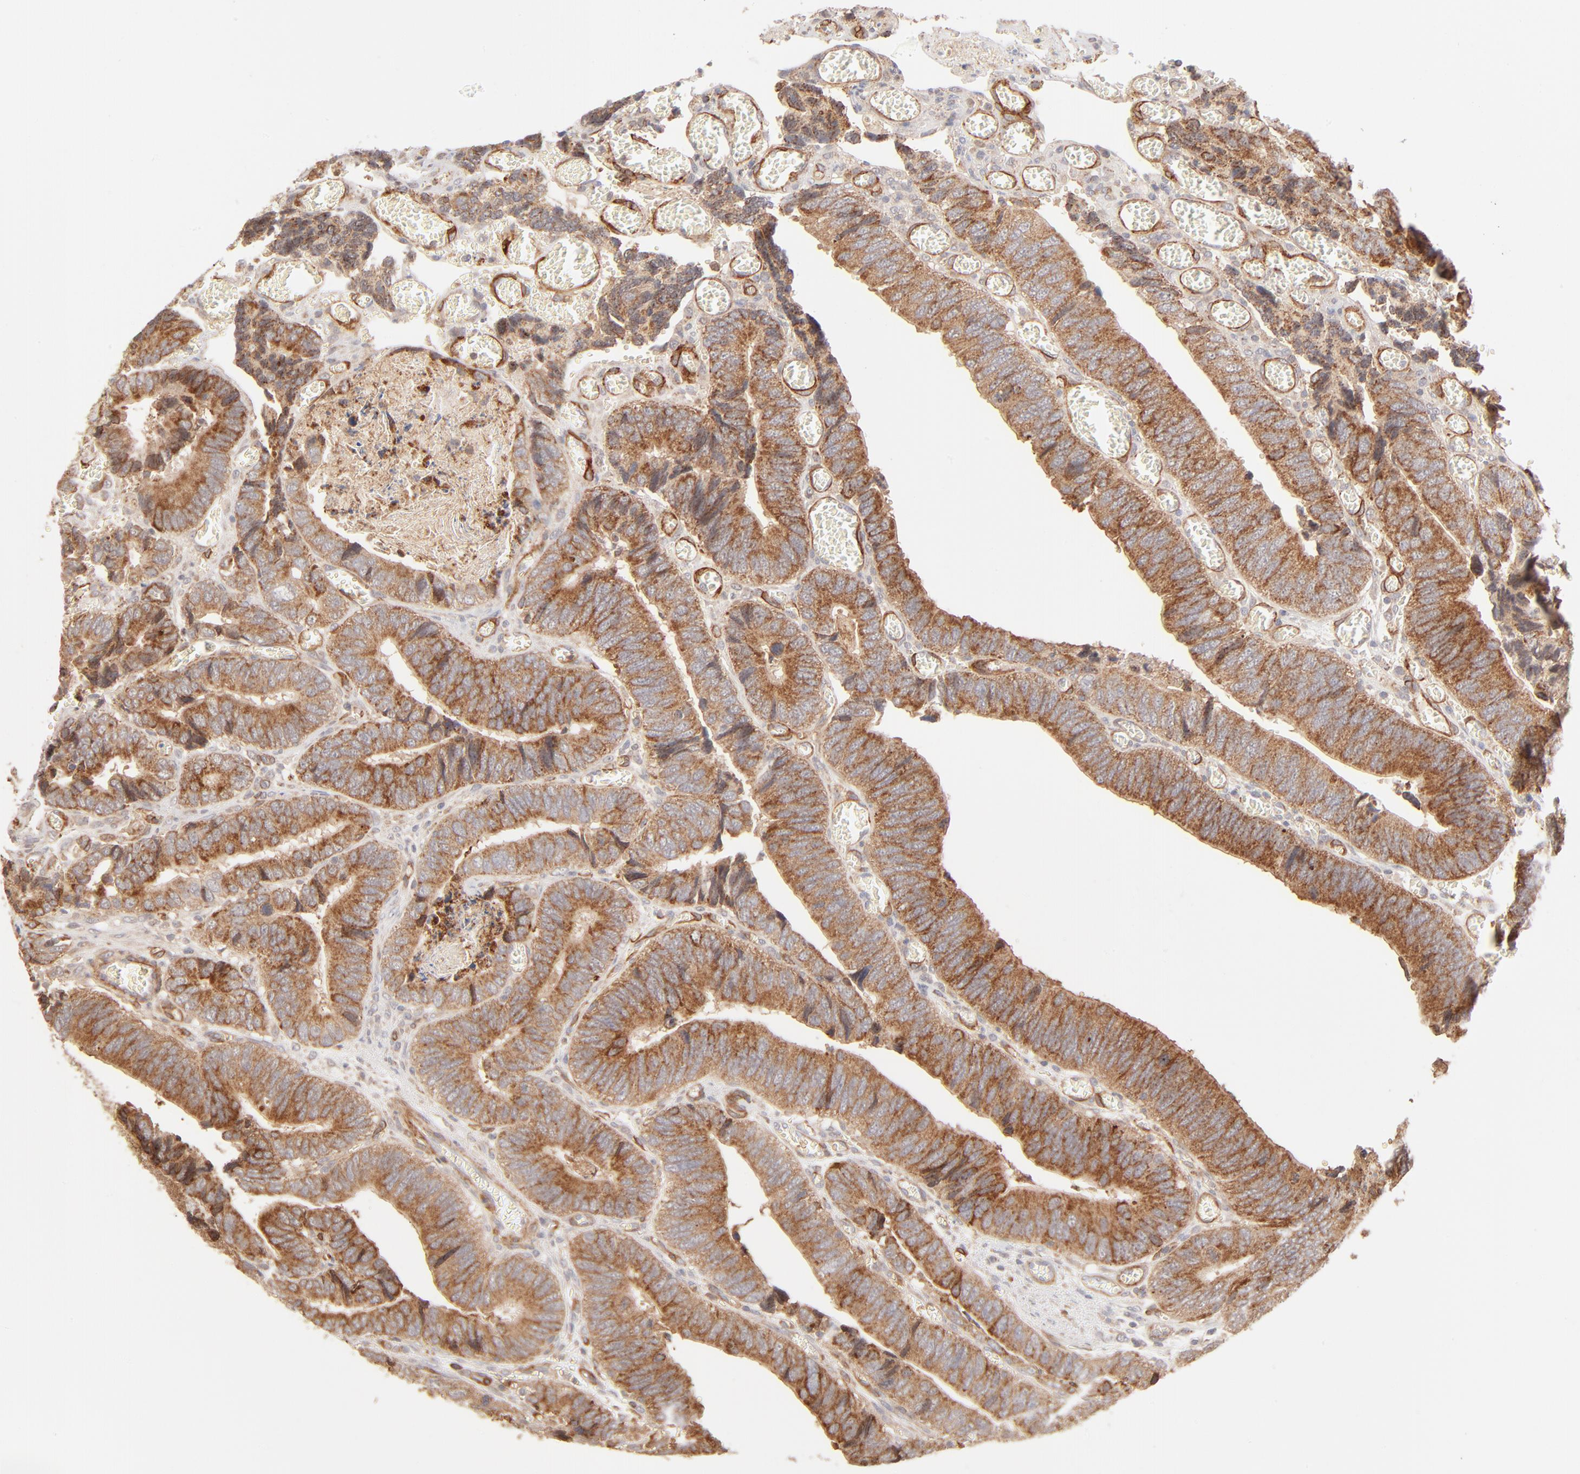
{"staining": {"intensity": "moderate", "quantity": ">75%", "location": "cytoplasmic/membranous"}, "tissue": "colorectal cancer", "cell_type": "Tumor cells", "image_type": "cancer", "snomed": [{"axis": "morphology", "description": "Adenocarcinoma, NOS"}, {"axis": "topography", "description": "Colon"}], "caption": "A brown stain highlights moderate cytoplasmic/membranous positivity of a protein in human adenocarcinoma (colorectal) tumor cells.", "gene": "CSPG4", "patient": {"sex": "male", "age": 72}}